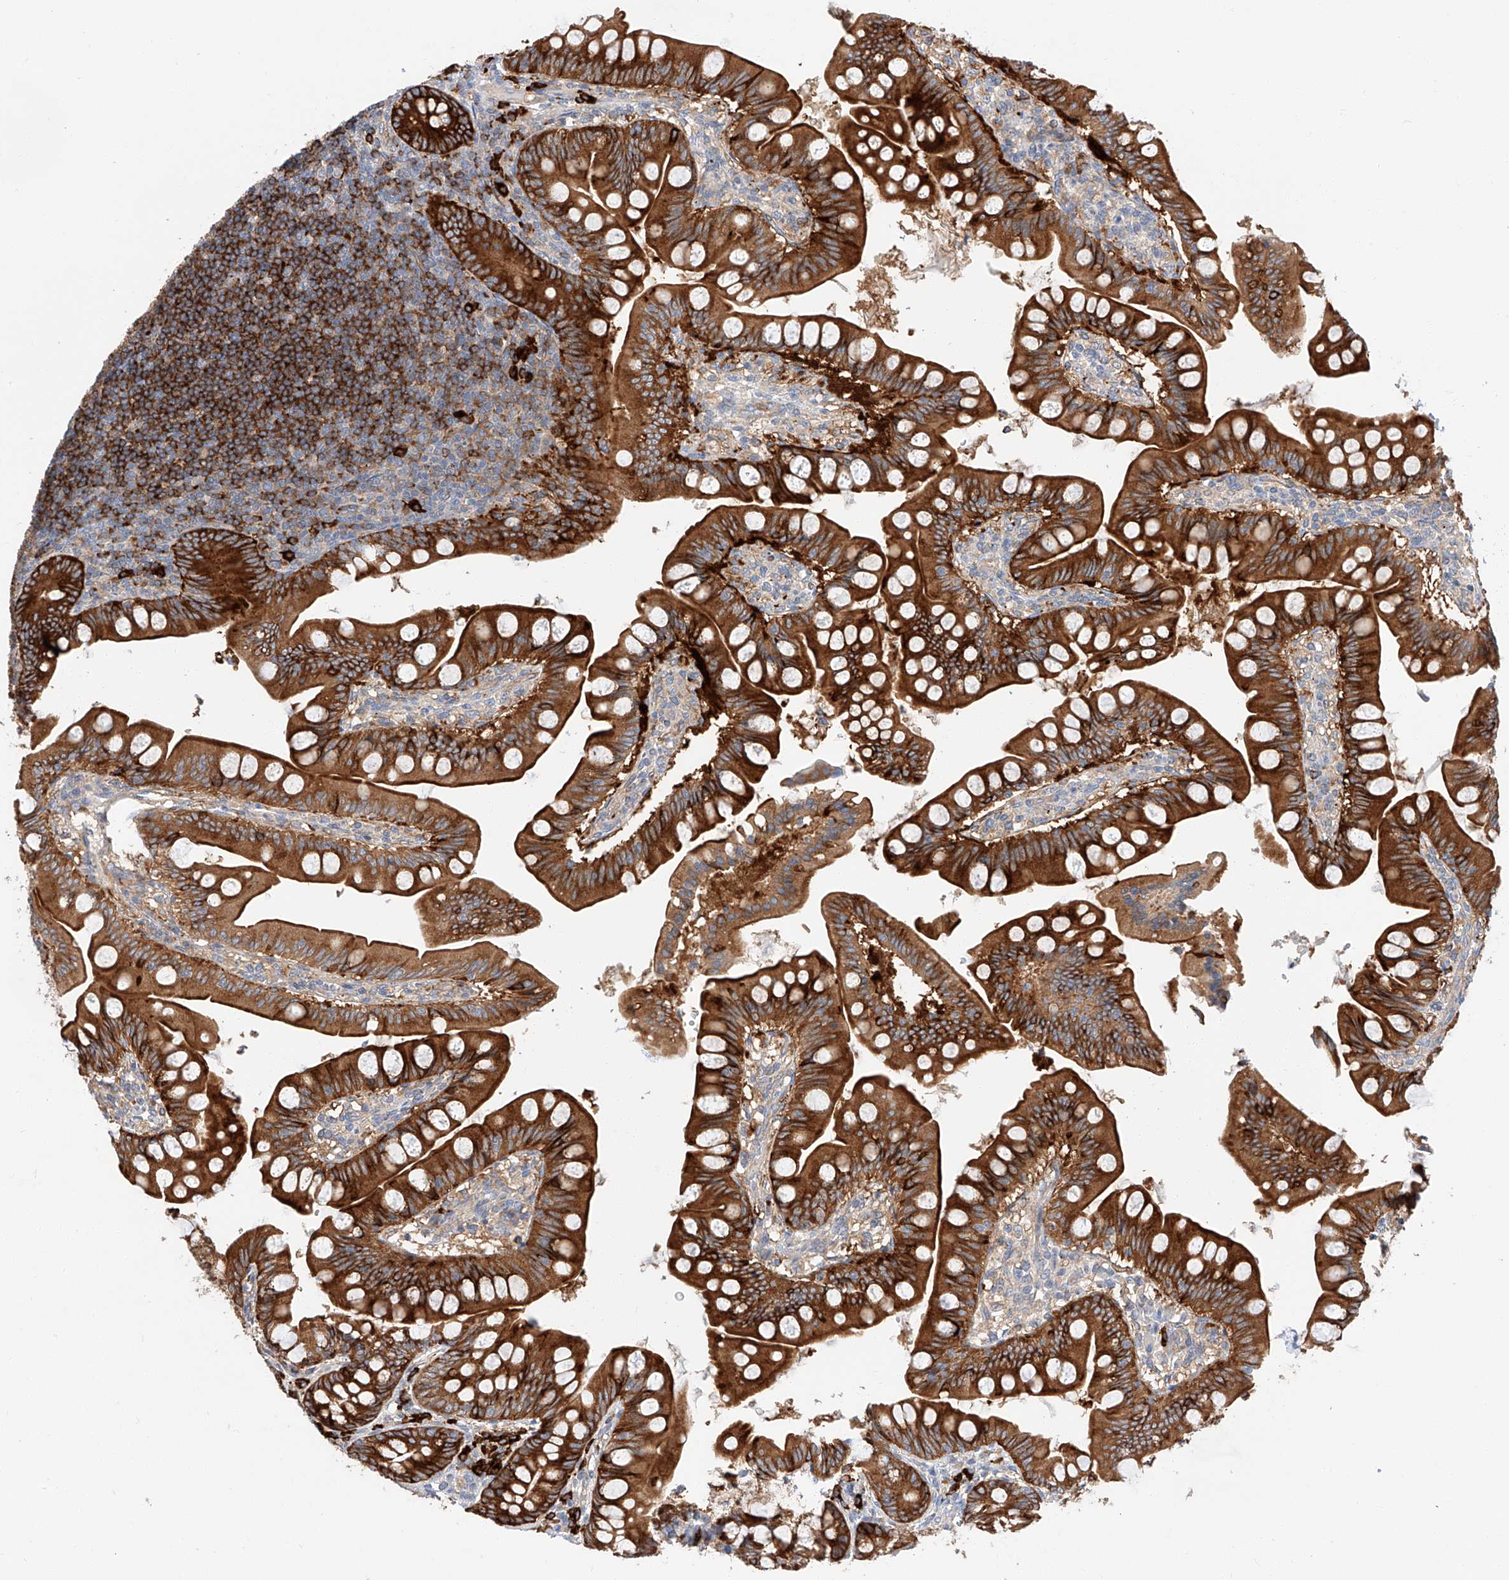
{"staining": {"intensity": "strong", "quantity": ">75%", "location": "cytoplasmic/membranous"}, "tissue": "small intestine", "cell_type": "Glandular cells", "image_type": "normal", "snomed": [{"axis": "morphology", "description": "Normal tissue, NOS"}, {"axis": "topography", "description": "Small intestine"}], "caption": "Protein expression analysis of normal small intestine shows strong cytoplasmic/membranous positivity in approximately >75% of glandular cells.", "gene": "GLMN", "patient": {"sex": "male", "age": 7}}